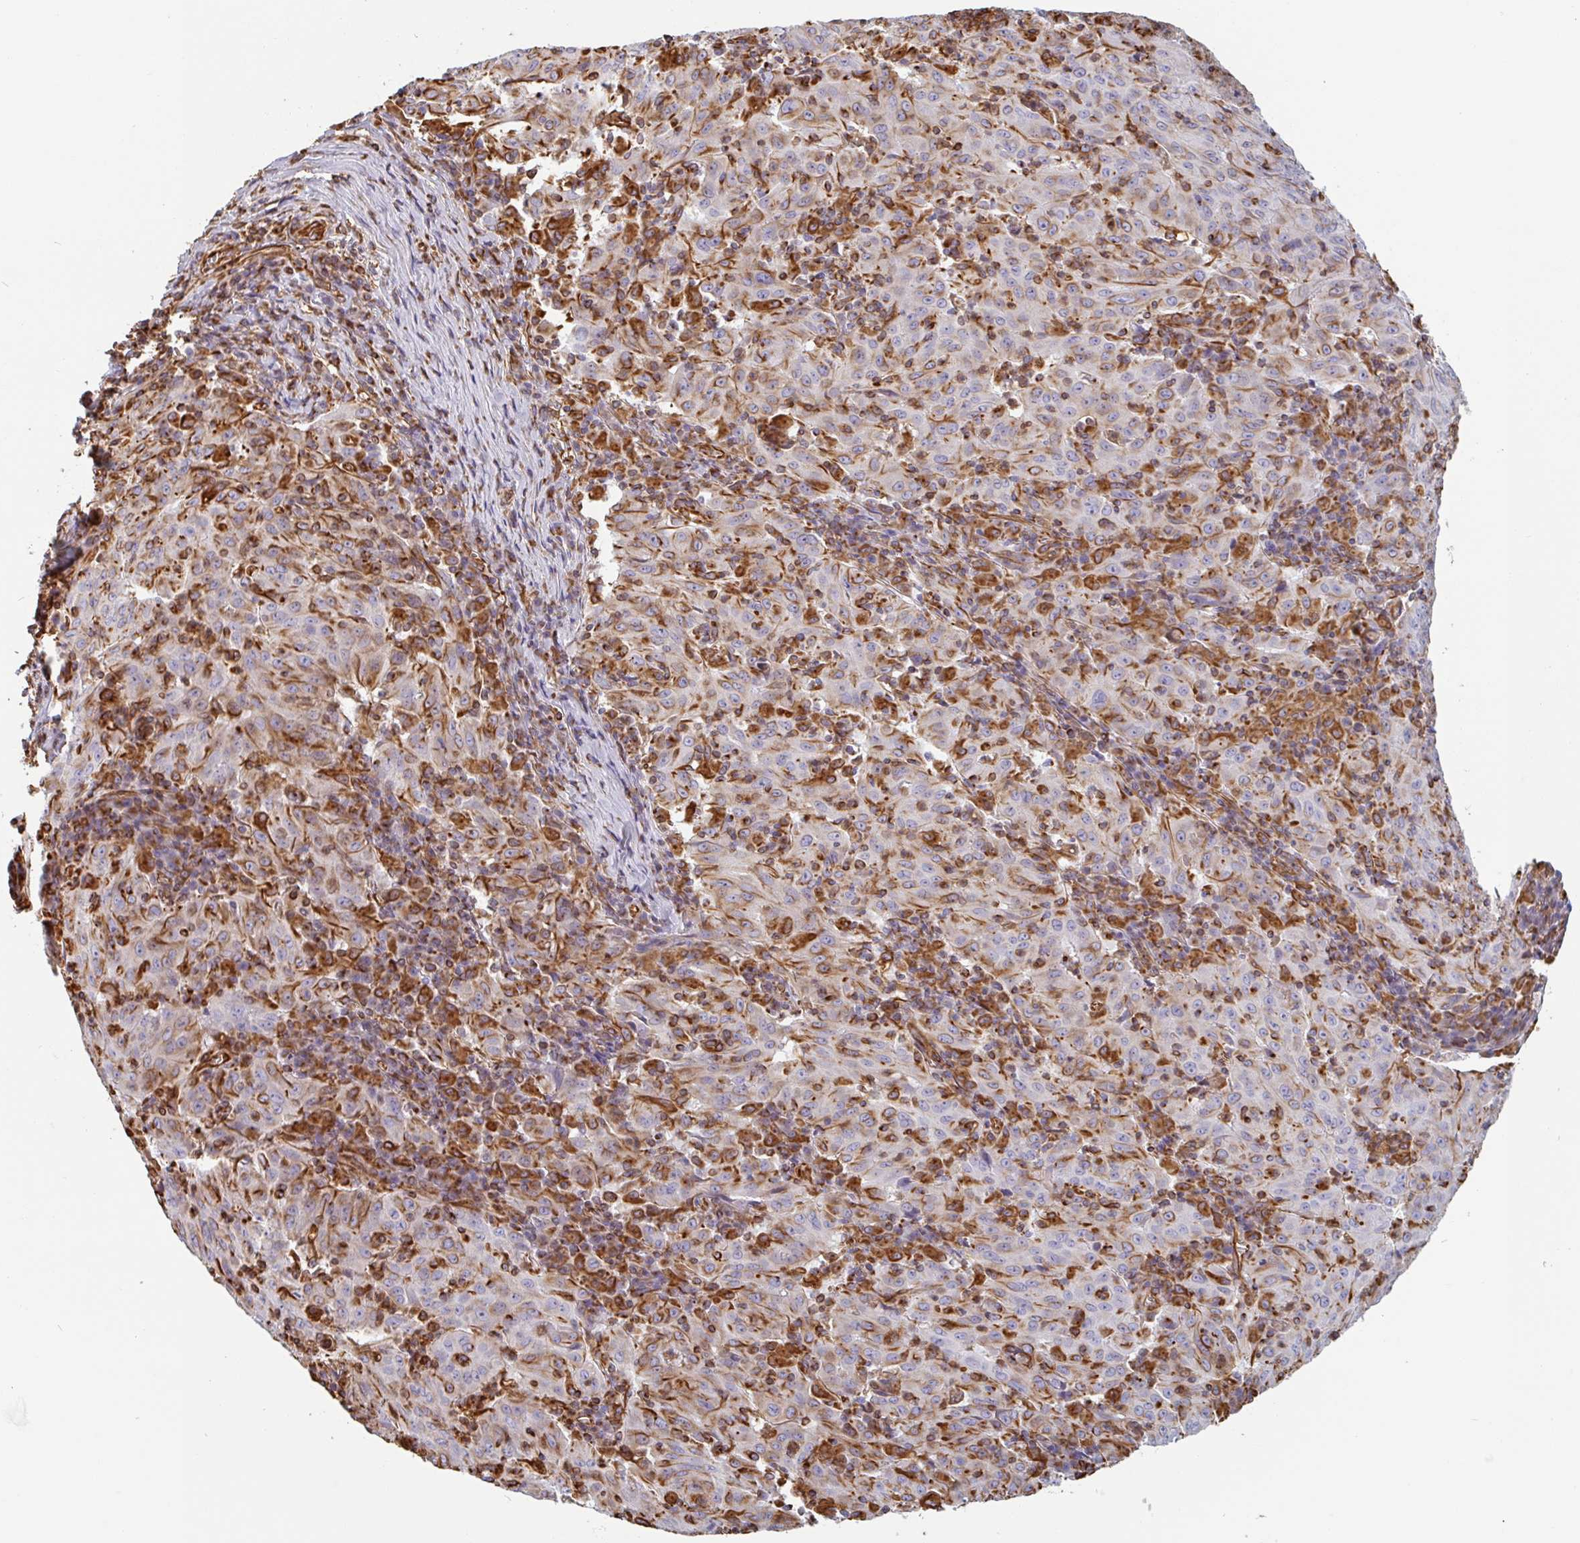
{"staining": {"intensity": "moderate", "quantity": "<25%", "location": "cytoplasmic/membranous"}, "tissue": "pancreatic cancer", "cell_type": "Tumor cells", "image_type": "cancer", "snomed": [{"axis": "morphology", "description": "Adenocarcinoma, NOS"}, {"axis": "topography", "description": "Pancreas"}], "caption": "A micrograph of pancreatic cancer (adenocarcinoma) stained for a protein exhibits moderate cytoplasmic/membranous brown staining in tumor cells.", "gene": "PPFIA1", "patient": {"sex": "male", "age": 63}}